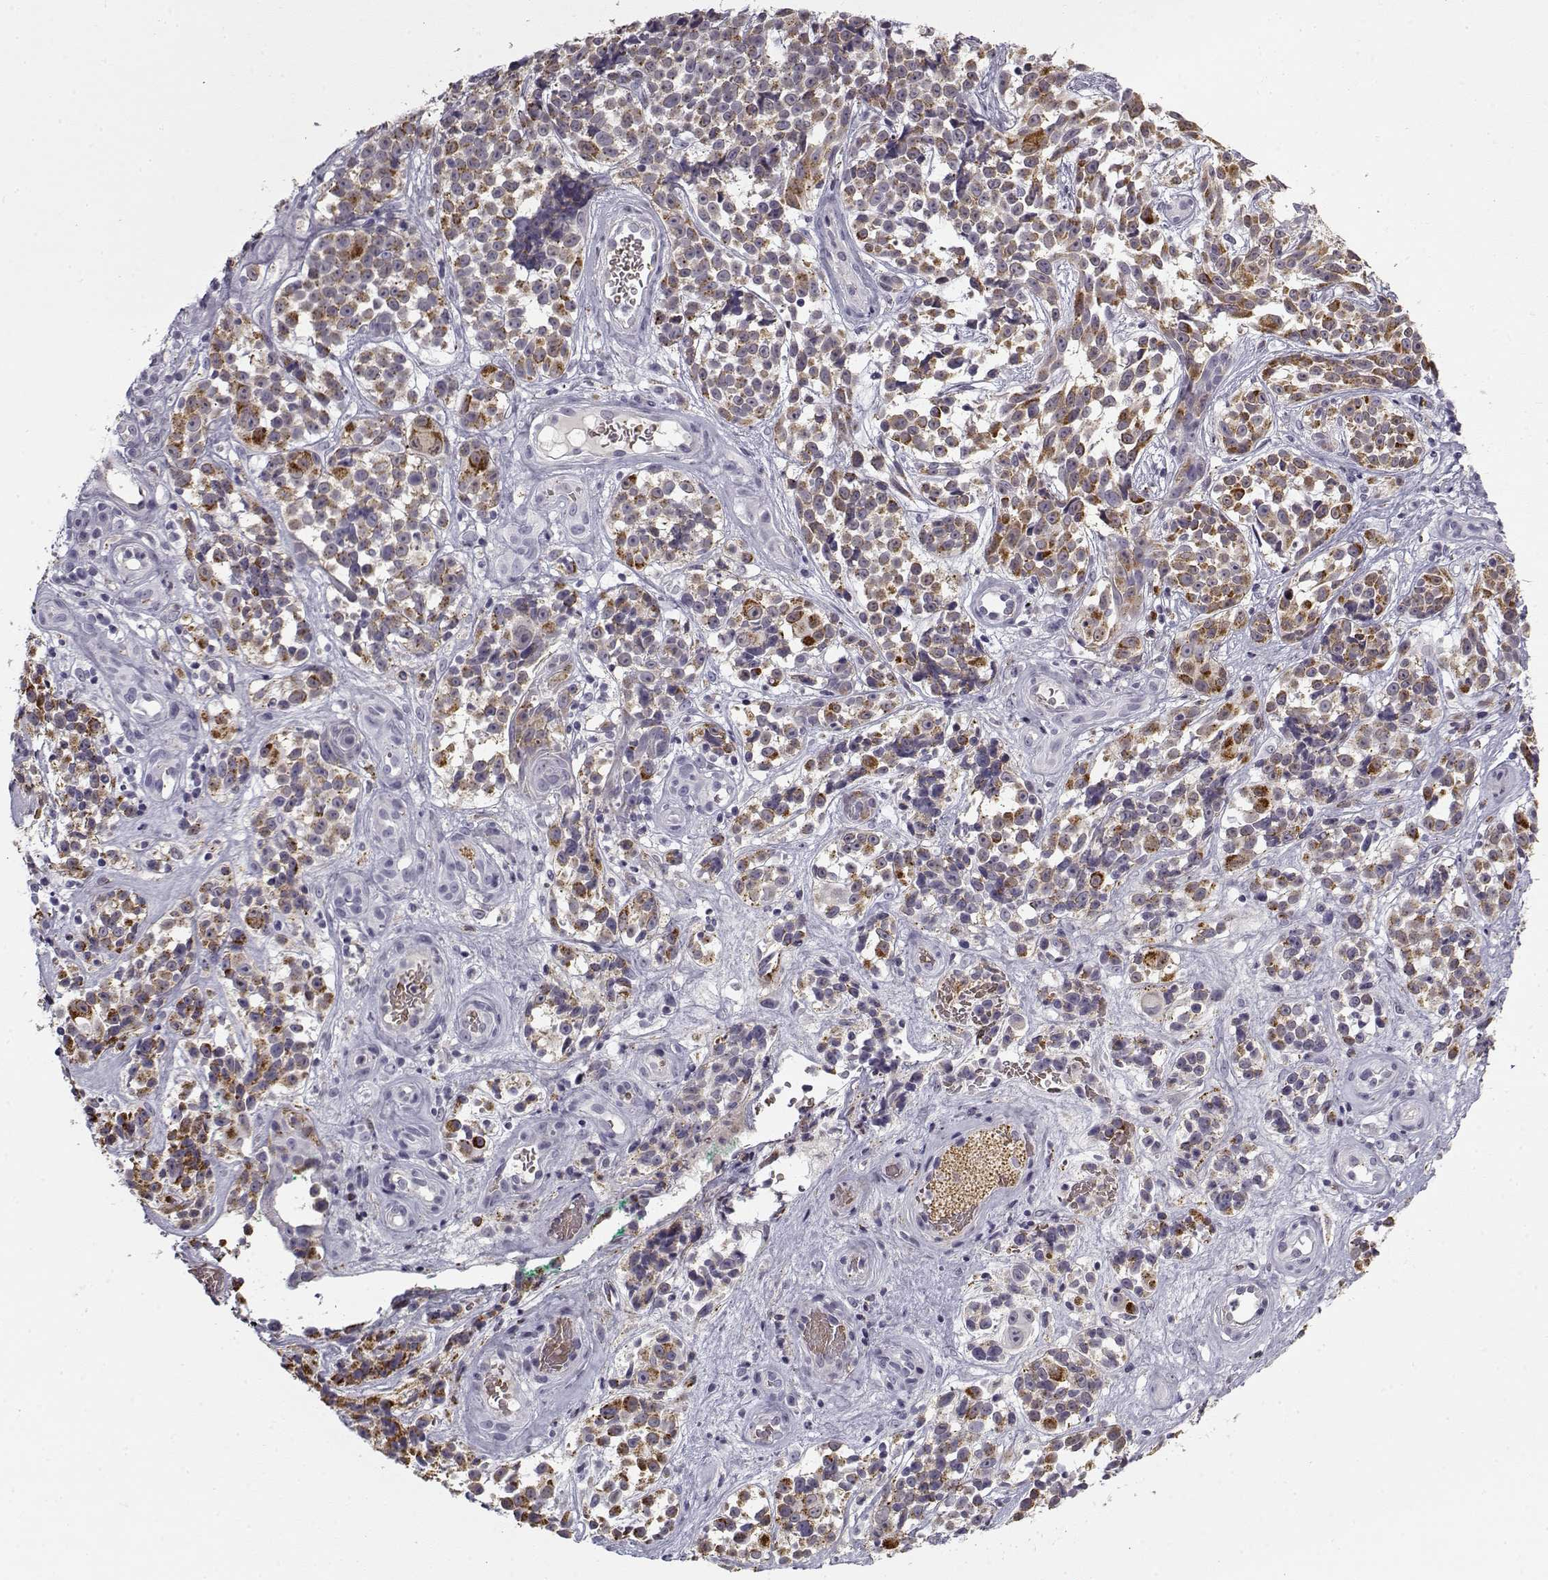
{"staining": {"intensity": "strong", "quantity": "25%-75%", "location": "cytoplasmic/membranous"}, "tissue": "melanoma", "cell_type": "Tumor cells", "image_type": "cancer", "snomed": [{"axis": "morphology", "description": "Malignant melanoma, NOS"}, {"axis": "topography", "description": "Skin"}], "caption": "Approximately 25%-75% of tumor cells in human melanoma exhibit strong cytoplasmic/membranous protein expression as visualized by brown immunohistochemical staining.", "gene": "SNCA", "patient": {"sex": "female", "age": 88}}